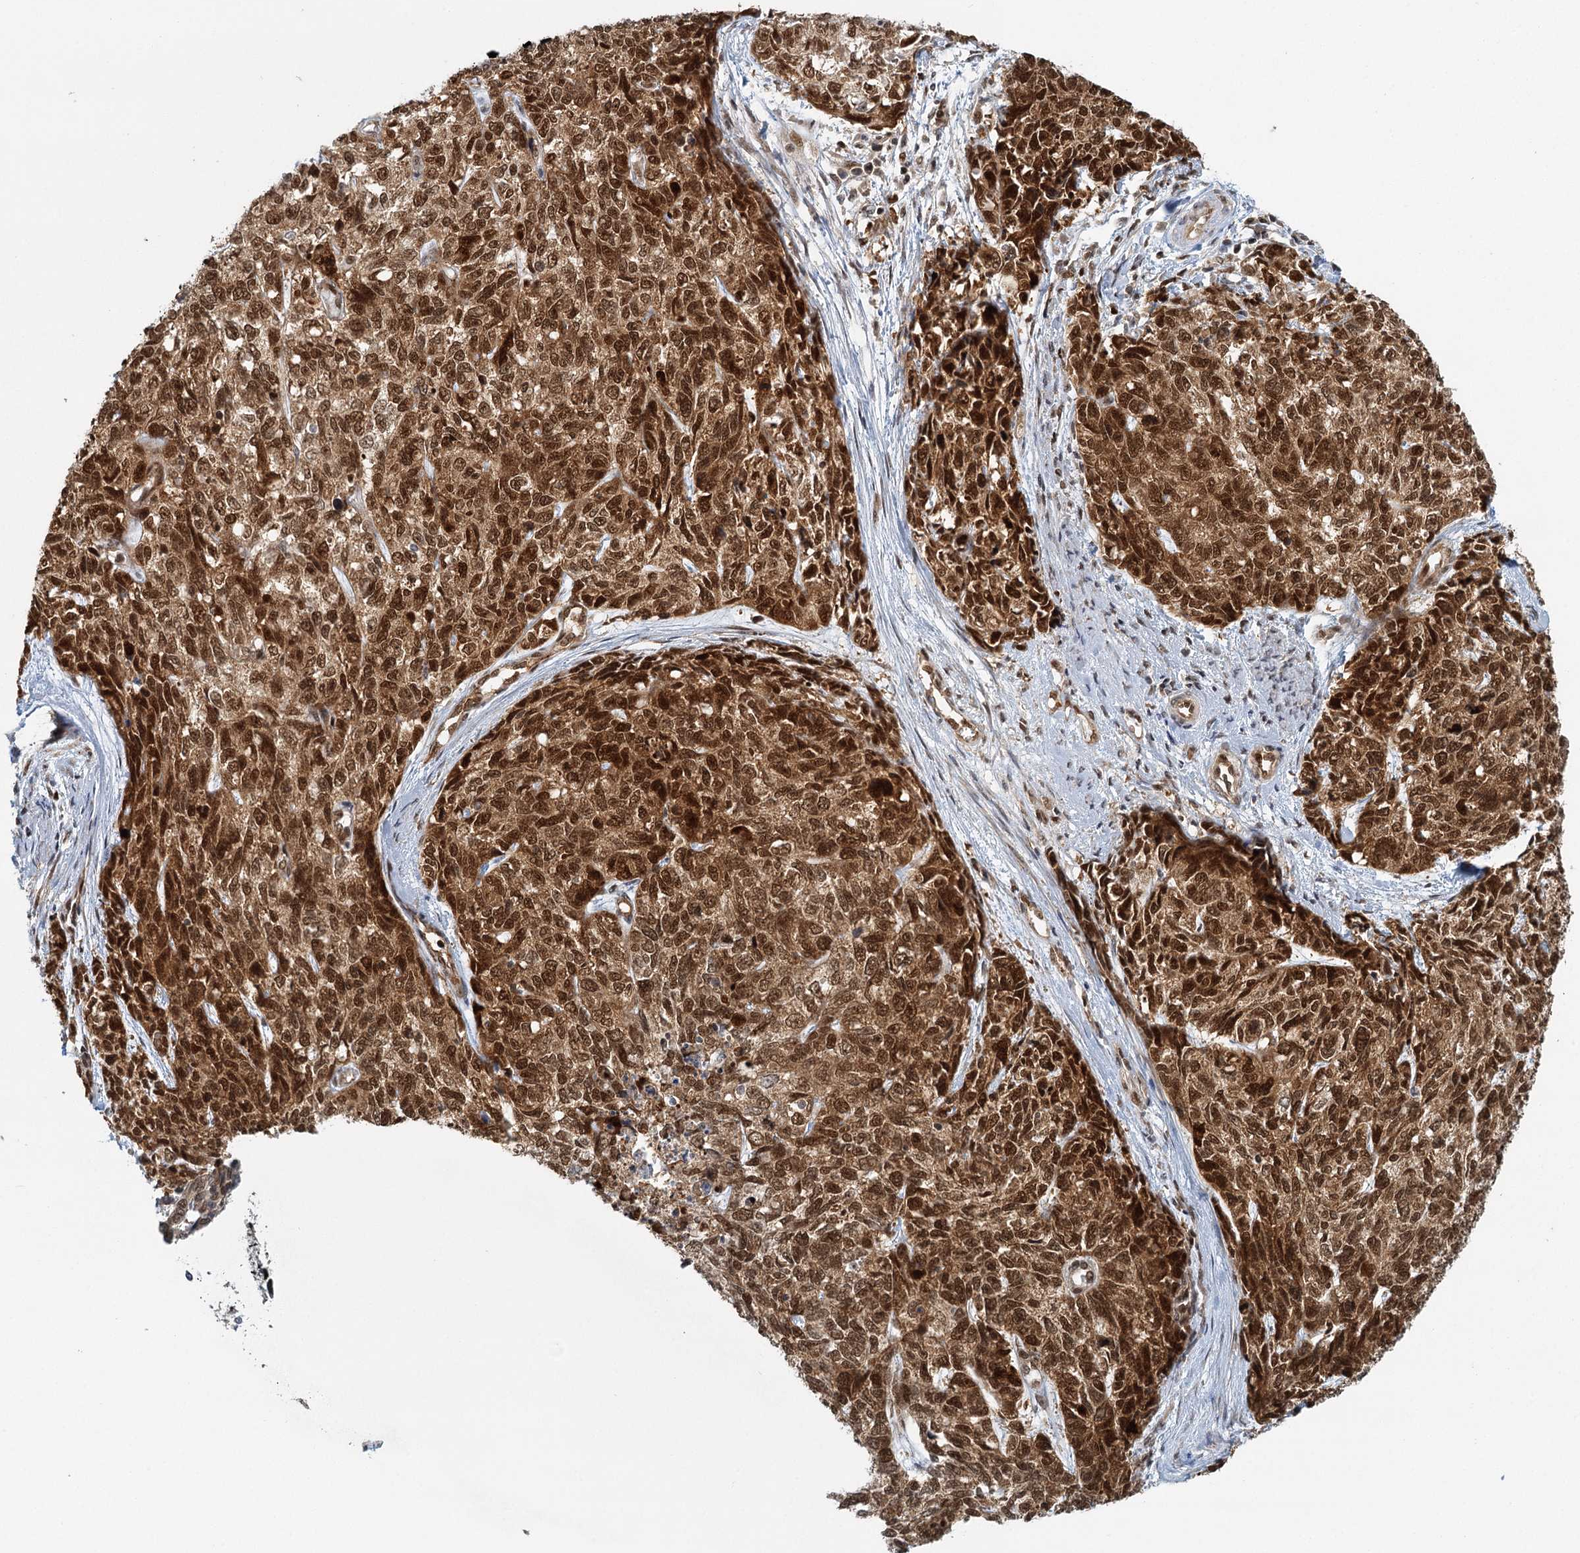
{"staining": {"intensity": "strong", "quantity": ">75%", "location": "nuclear"}, "tissue": "cervical cancer", "cell_type": "Tumor cells", "image_type": "cancer", "snomed": [{"axis": "morphology", "description": "Squamous cell carcinoma, NOS"}, {"axis": "topography", "description": "Cervix"}], "caption": "An IHC photomicrograph of neoplastic tissue is shown. Protein staining in brown shows strong nuclear positivity in squamous cell carcinoma (cervical) within tumor cells.", "gene": "GPATCH11", "patient": {"sex": "female", "age": 63}}